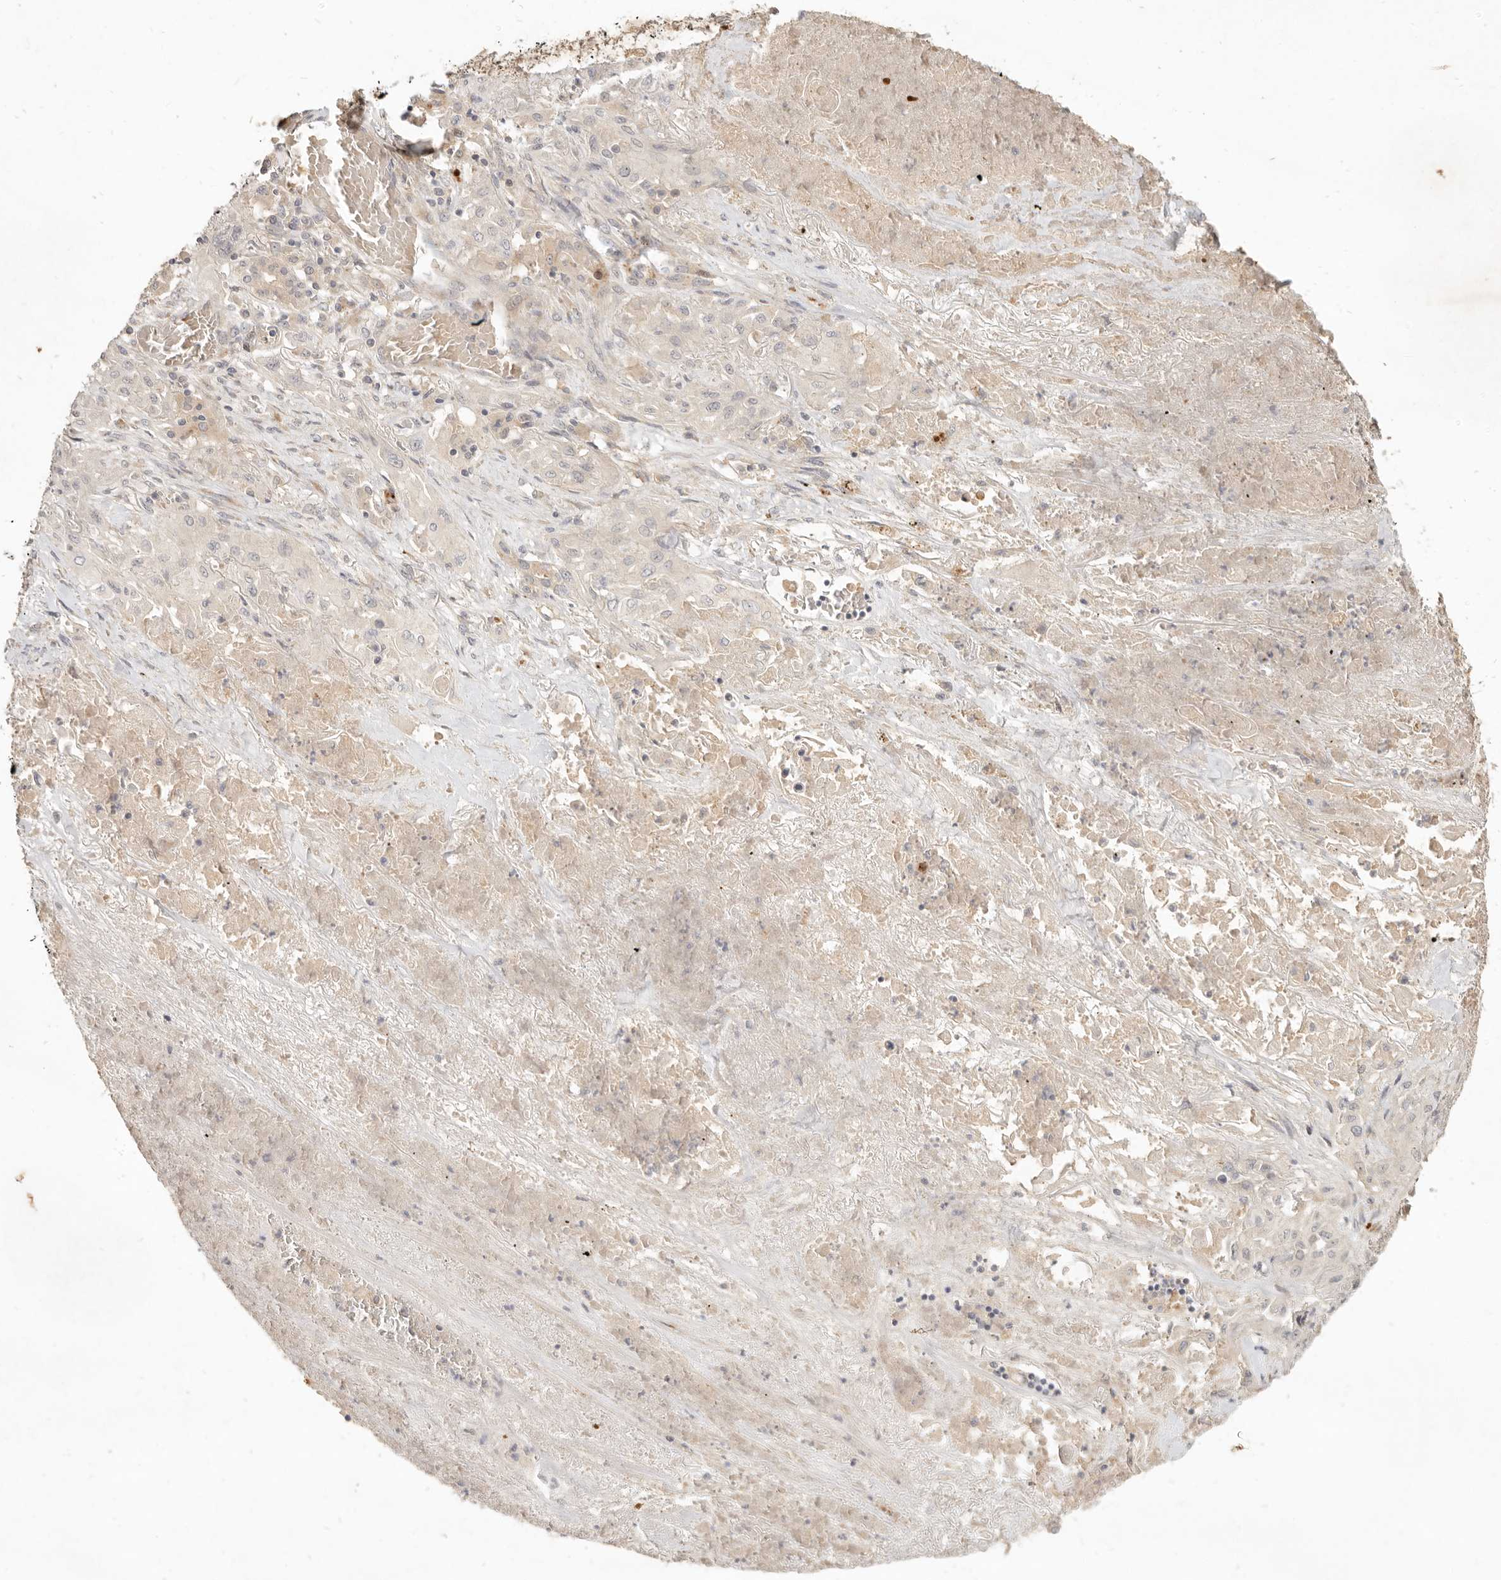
{"staining": {"intensity": "negative", "quantity": "none", "location": "none"}, "tissue": "lung cancer", "cell_type": "Tumor cells", "image_type": "cancer", "snomed": [{"axis": "morphology", "description": "Squamous cell carcinoma, NOS"}, {"axis": "topography", "description": "Lung"}], "caption": "Tumor cells are negative for brown protein staining in squamous cell carcinoma (lung).", "gene": "UBXN11", "patient": {"sex": "female", "age": 47}}